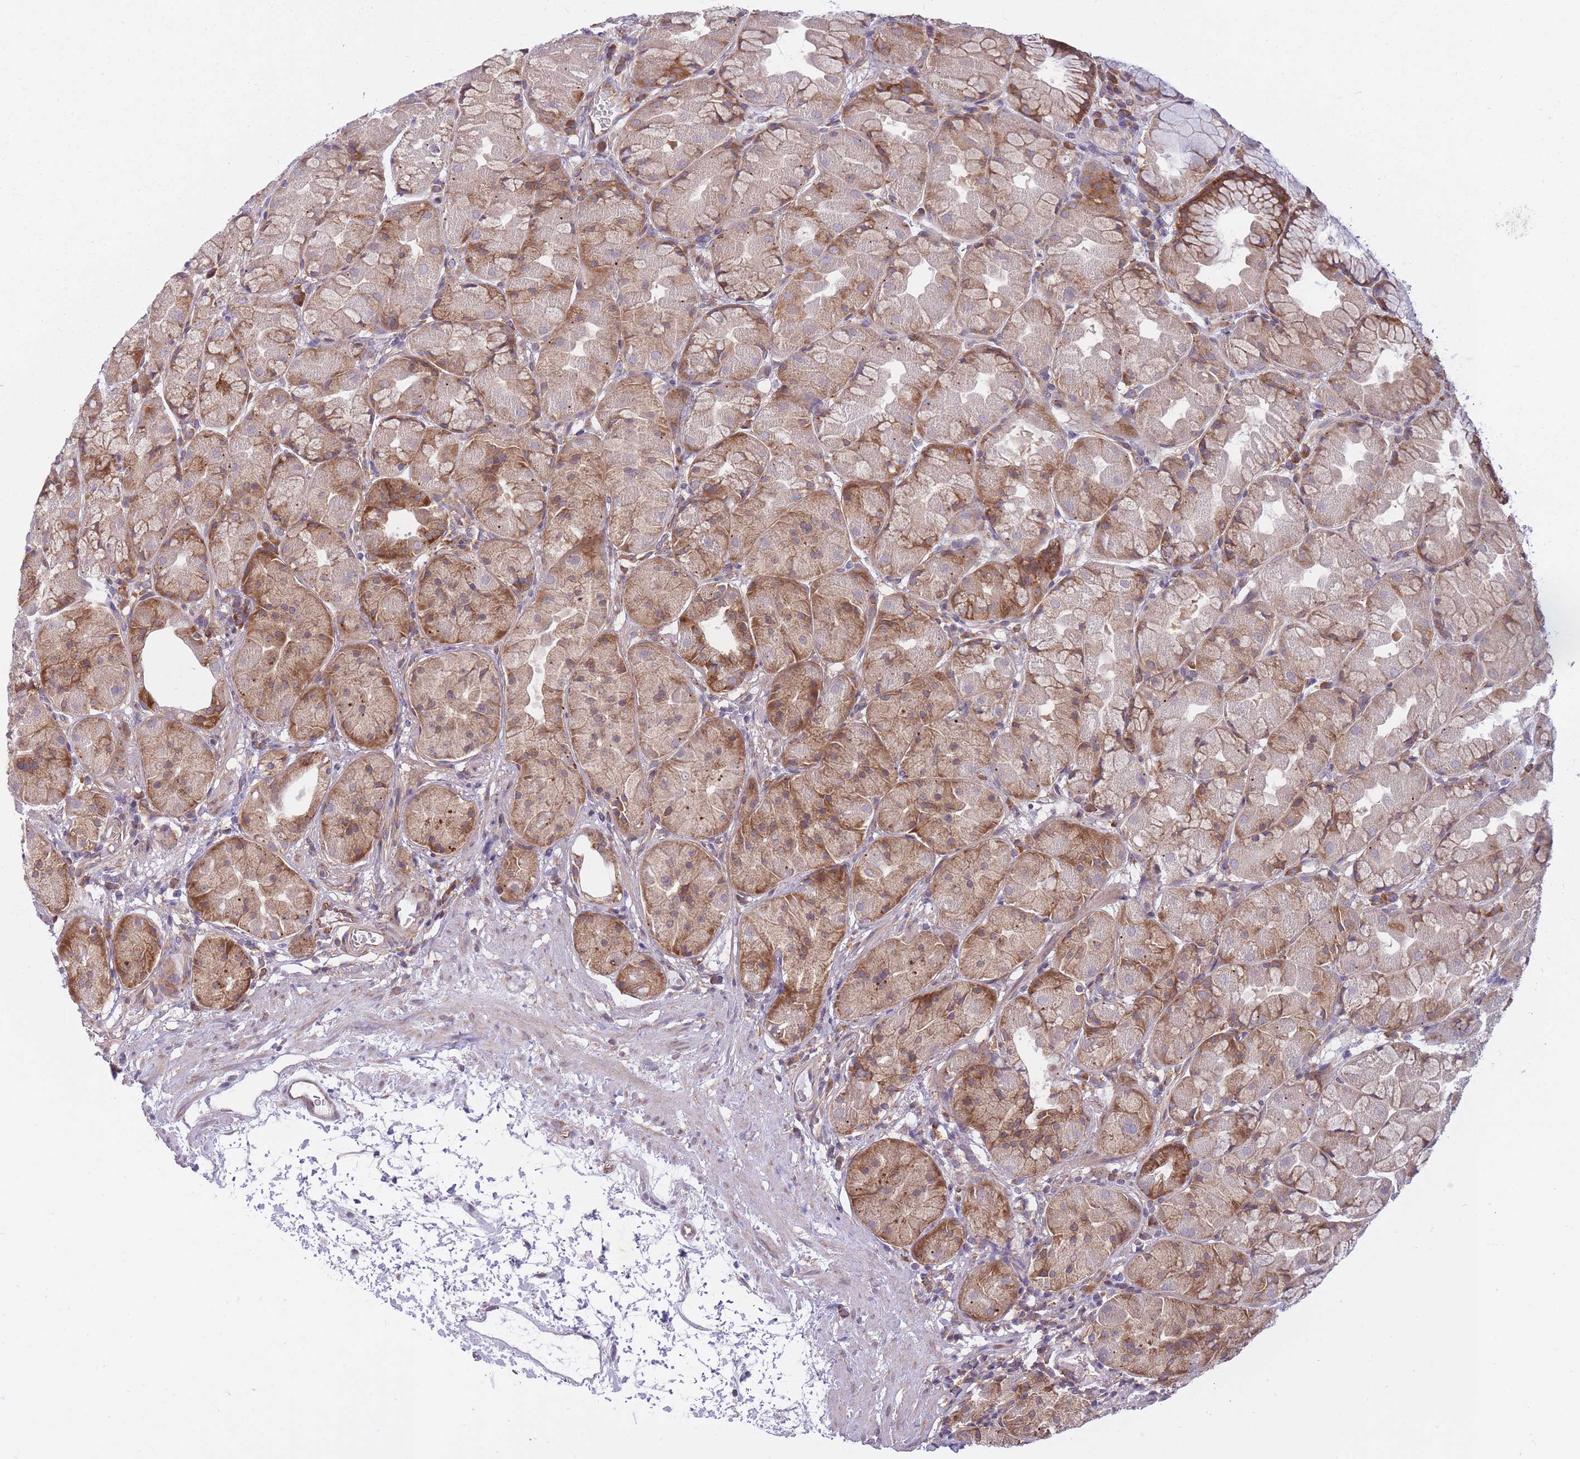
{"staining": {"intensity": "strong", "quantity": "25%-75%", "location": "cytoplasmic/membranous"}, "tissue": "stomach", "cell_type": "Glandular cells", "image_type": "normal", "snomed": [{"axis": "morphology", "description": "Normal tissue, NOS"}, {"axis": "topography", "description": "Stomach"}], "caption": "Protein staining by immunohistochemistry displays strong cytoplasmic/membranous positivity in about 25%-75% of glandular cells in benign stomach.", "gene": "CCDC124", "patient": {"sex": "male", "age": 57}}